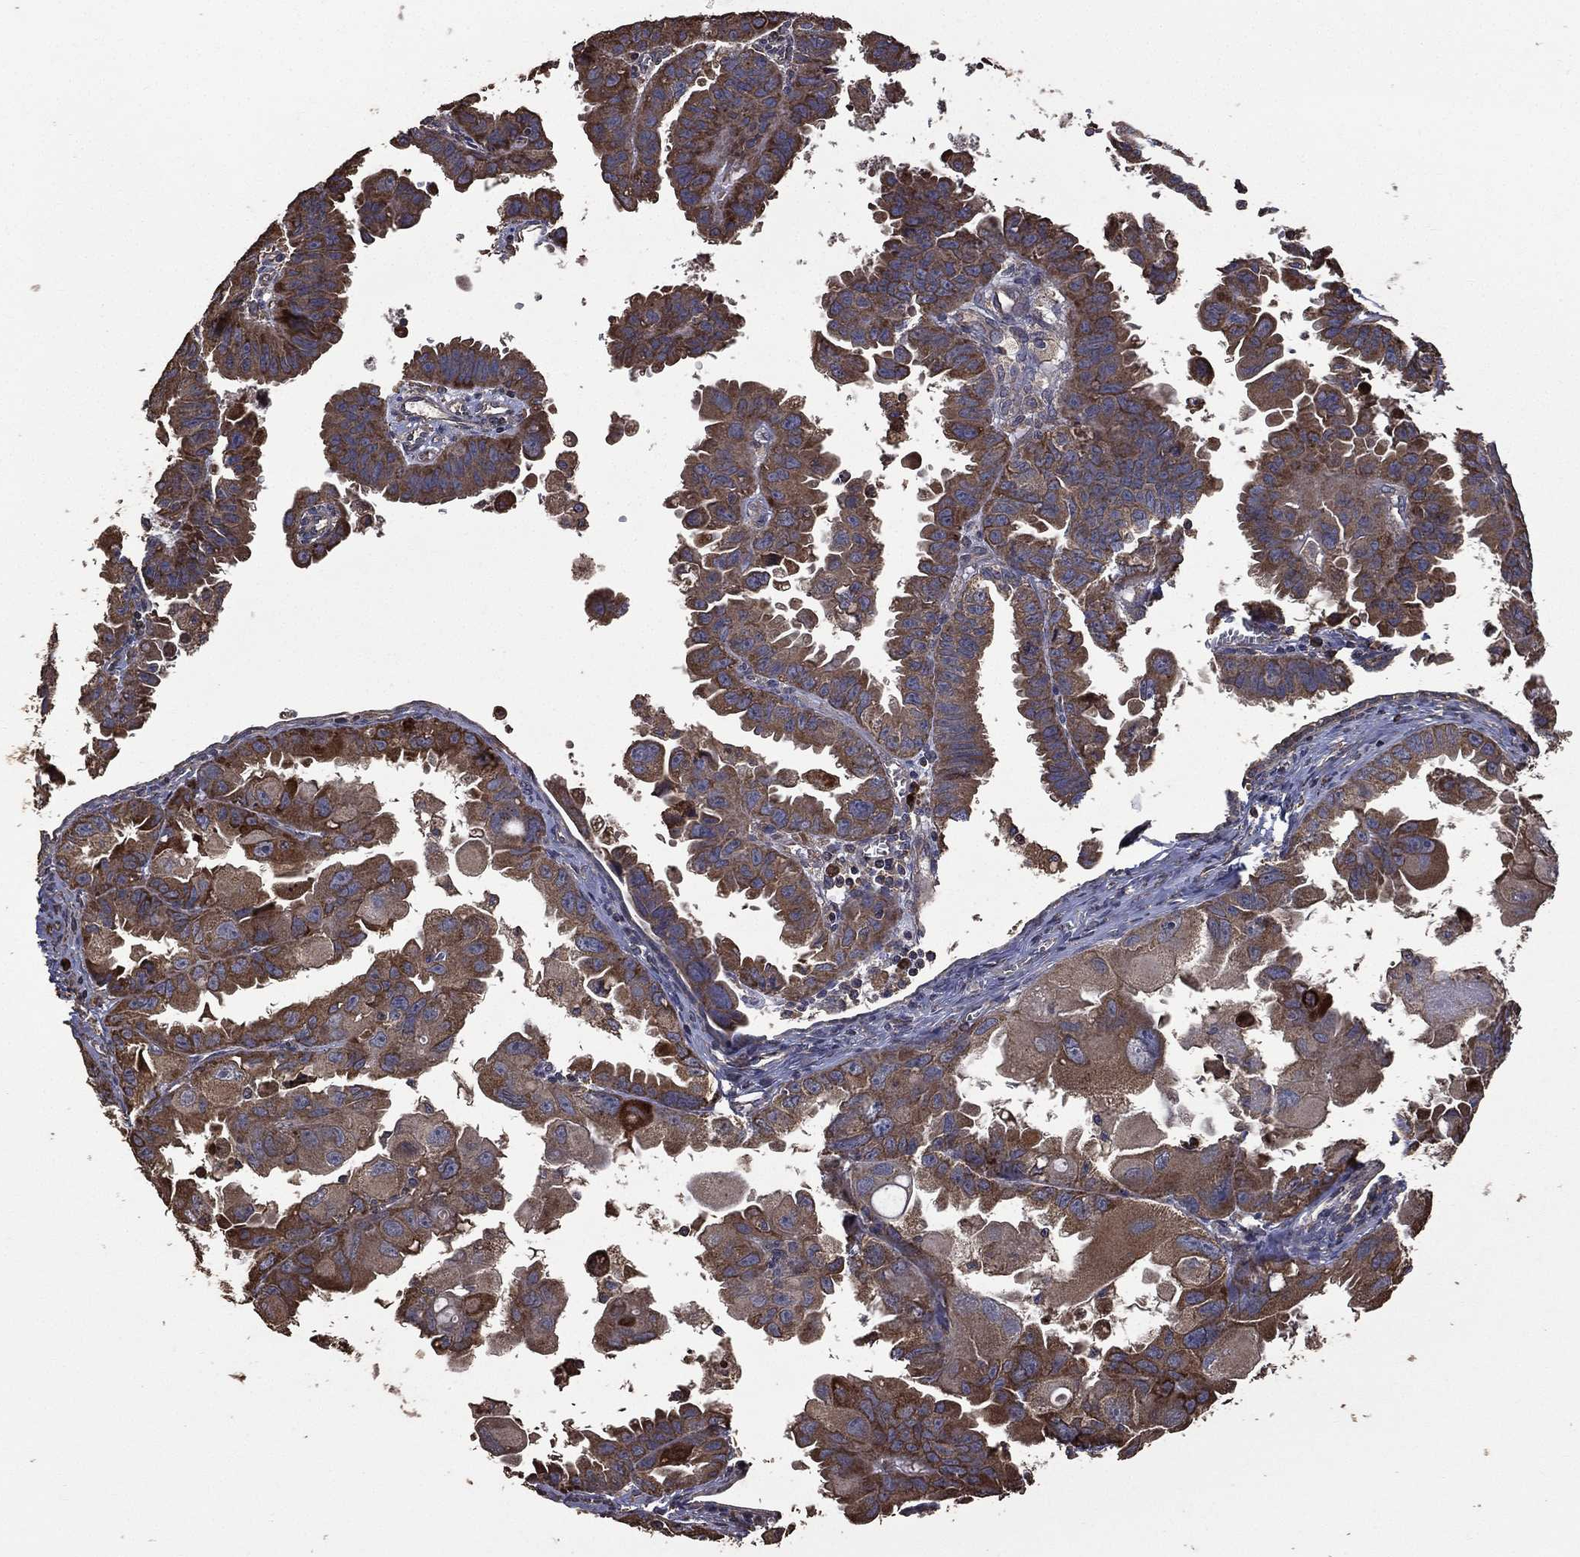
{"staining": {"intensity": "moderate", "quantity": ">75%", "location": "cytoplasmic/membranous"}, "tissue": "ovarian cancer", "cell_type": "Tumor cells", "image_type": "cancer", "snomed": [{"axis": "morphology", "description": "Carcinoma, endometroid"}, {"axis": "topography", "description": "Ovary"}], "caption": "Protein staining by IHC demonstrates moderate cytoplasmic/membranous positivity in approximately >75% of tumor cells in ovarian cancer (endometroid carcinoma). (Brightfield microscopy of DAB IHC at high magnification).", "gene": "METTL27", "patient": {"sex": "female", "age": 85}}